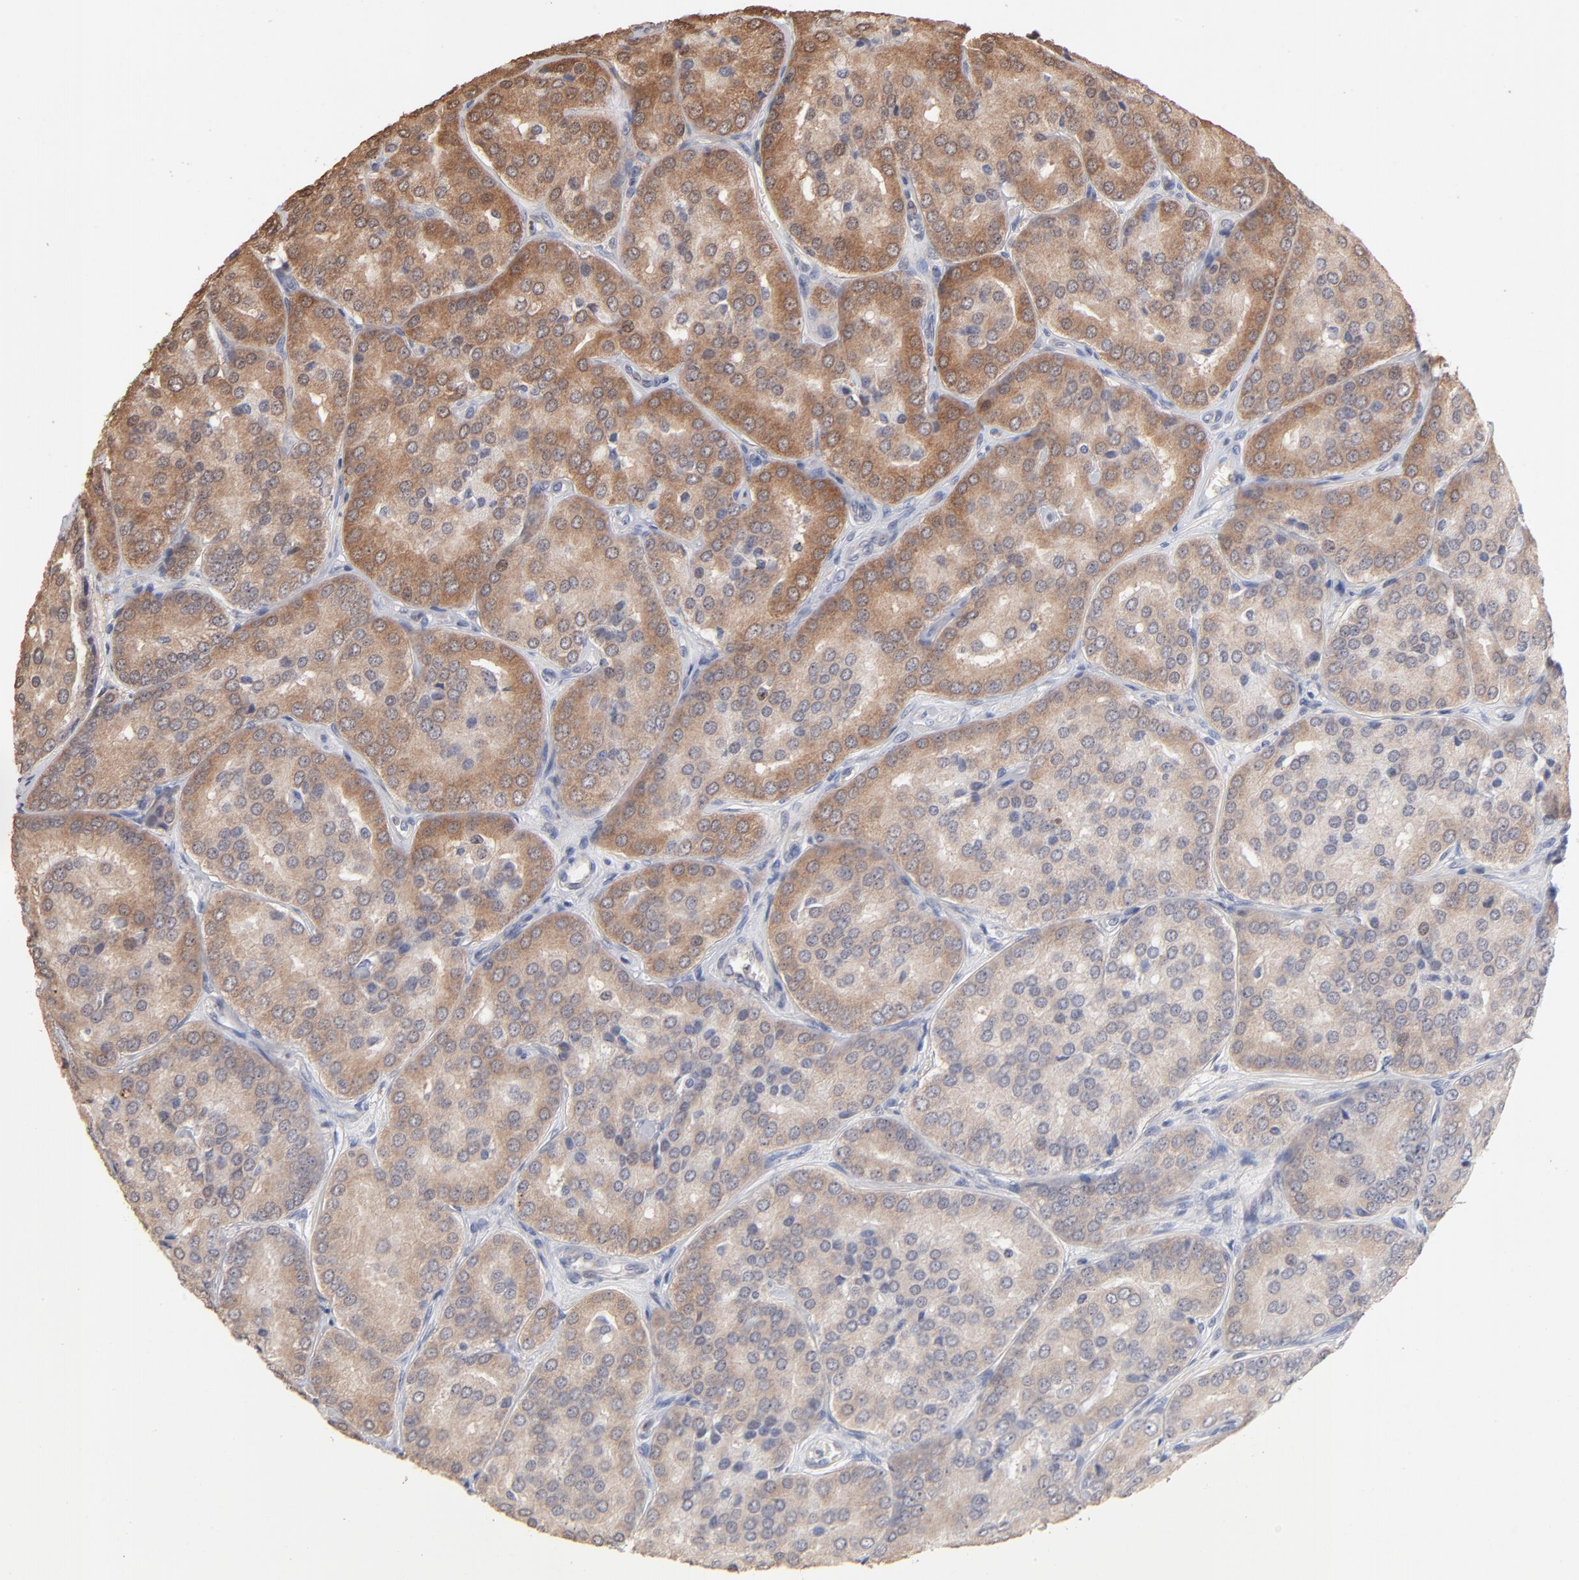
{"staining": {"intensity": "moderate", "quantity": ">75%", "location": "cytoplasmic/membranous"}, "tissue": "prostate cancer", "cell_type": "Tumor cells", "image_type": "cancer", "snomed": [{"axis": "morphology", "description": "Adenocarcinoma, High grade"}, {"axis": "topography", "description": "Prostate"}], "caption": "Moderate cytoplasmic/membranous staining is appreciated in about >75% of tumor cells in adenocarcinoma (high-grade) (prostate). Nuclei are stained in blue.", "gene": "MSL2", "patient": {"sex": "male", "age": 64}}